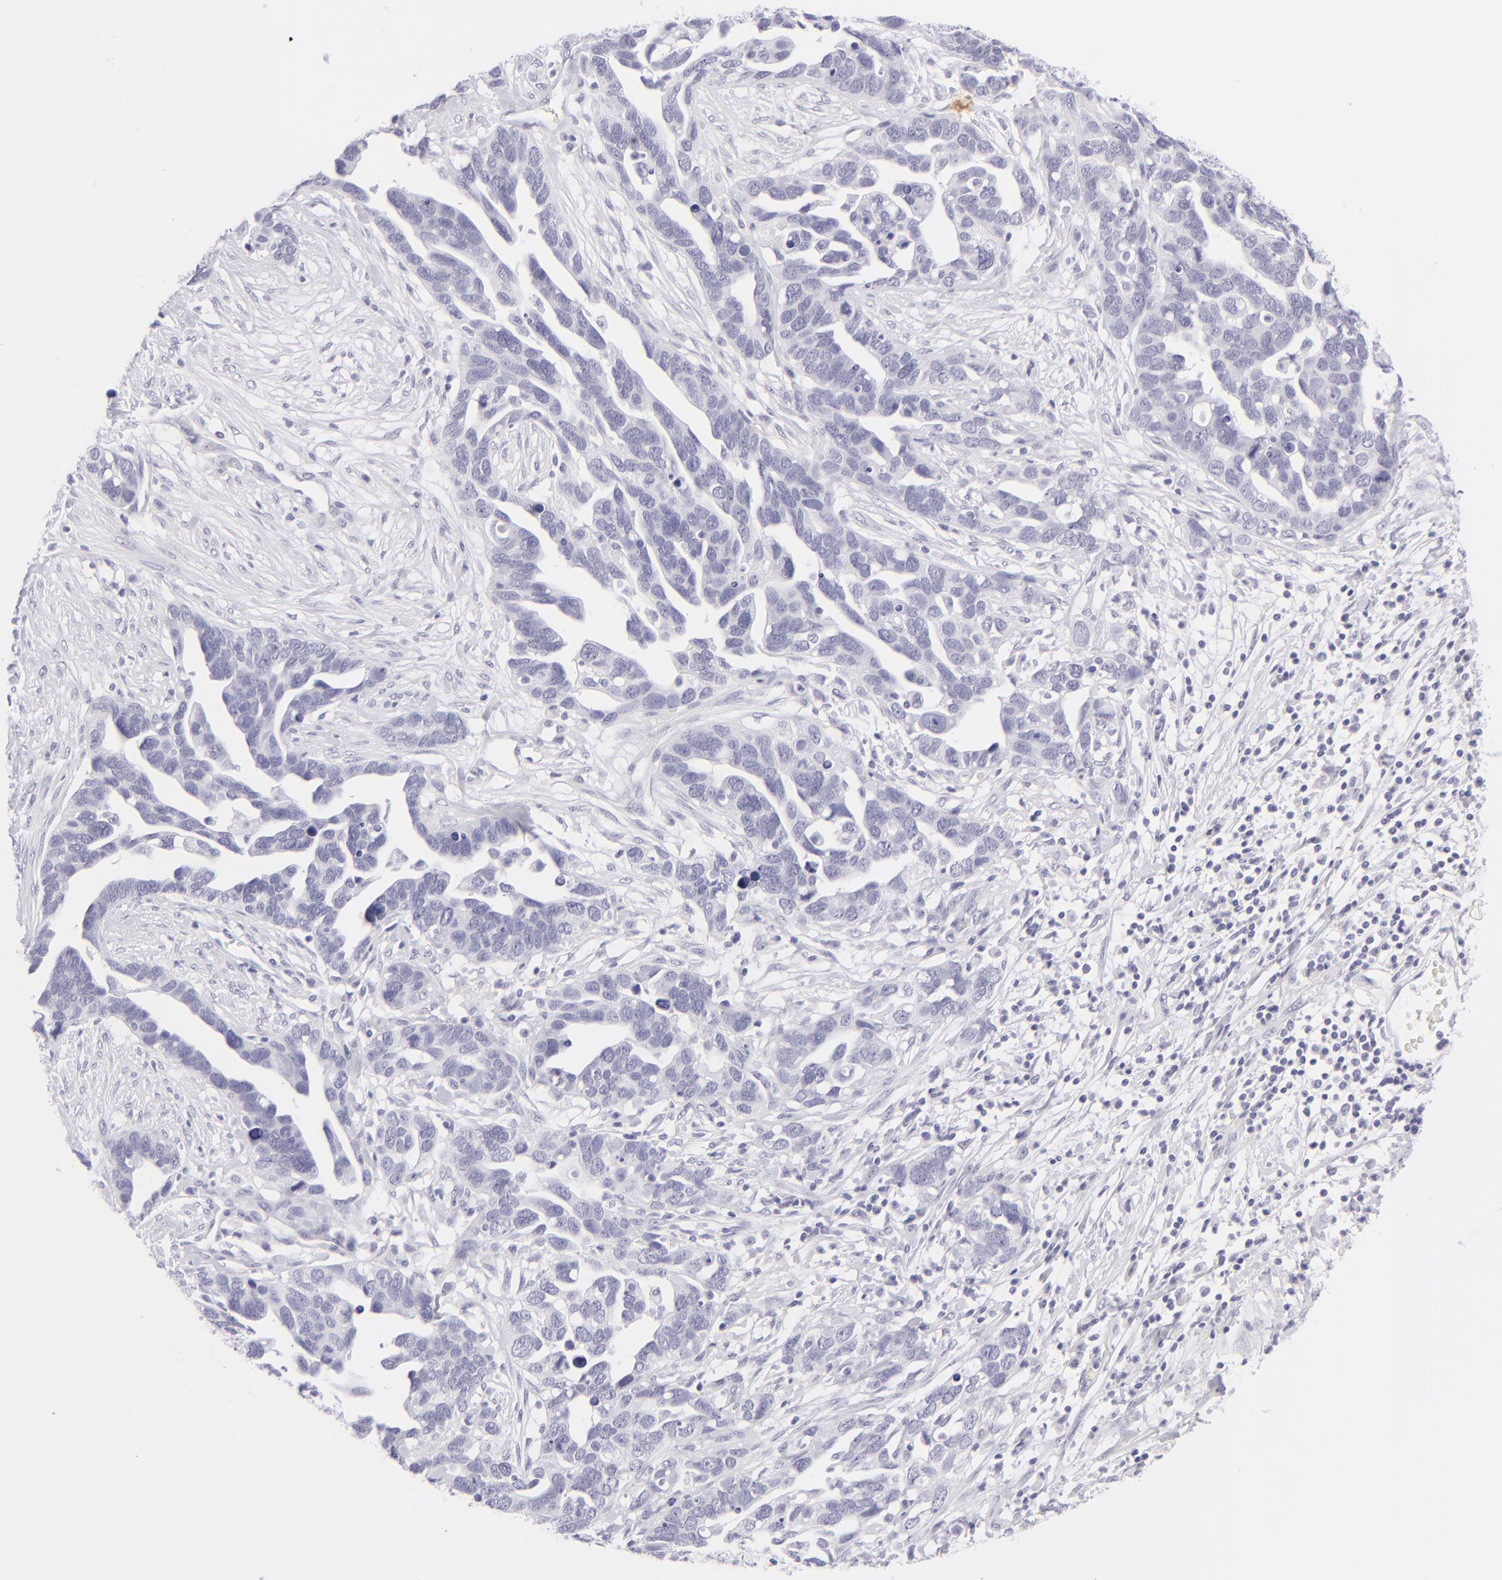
{"staining": {"intensity": "negative", "quantity": "none", "location": "none"}, "tissue": "ovarian cancer", "cell_type": "Tumor cells", "image_type": "cancer", "snomed": [{"axis": "morphology", "description": "Cystadenocarcinoma, serous, NOS"}, {"axis": "topography", "description": "Ovary"}], "caption": "Photomicrograph shows no protein positivity in tumor cells of ovarian cancer (serous cystadenocarcinoma) tissue.", "gene": "FCER2", "patient": {"sex": "female", "age": 54}}